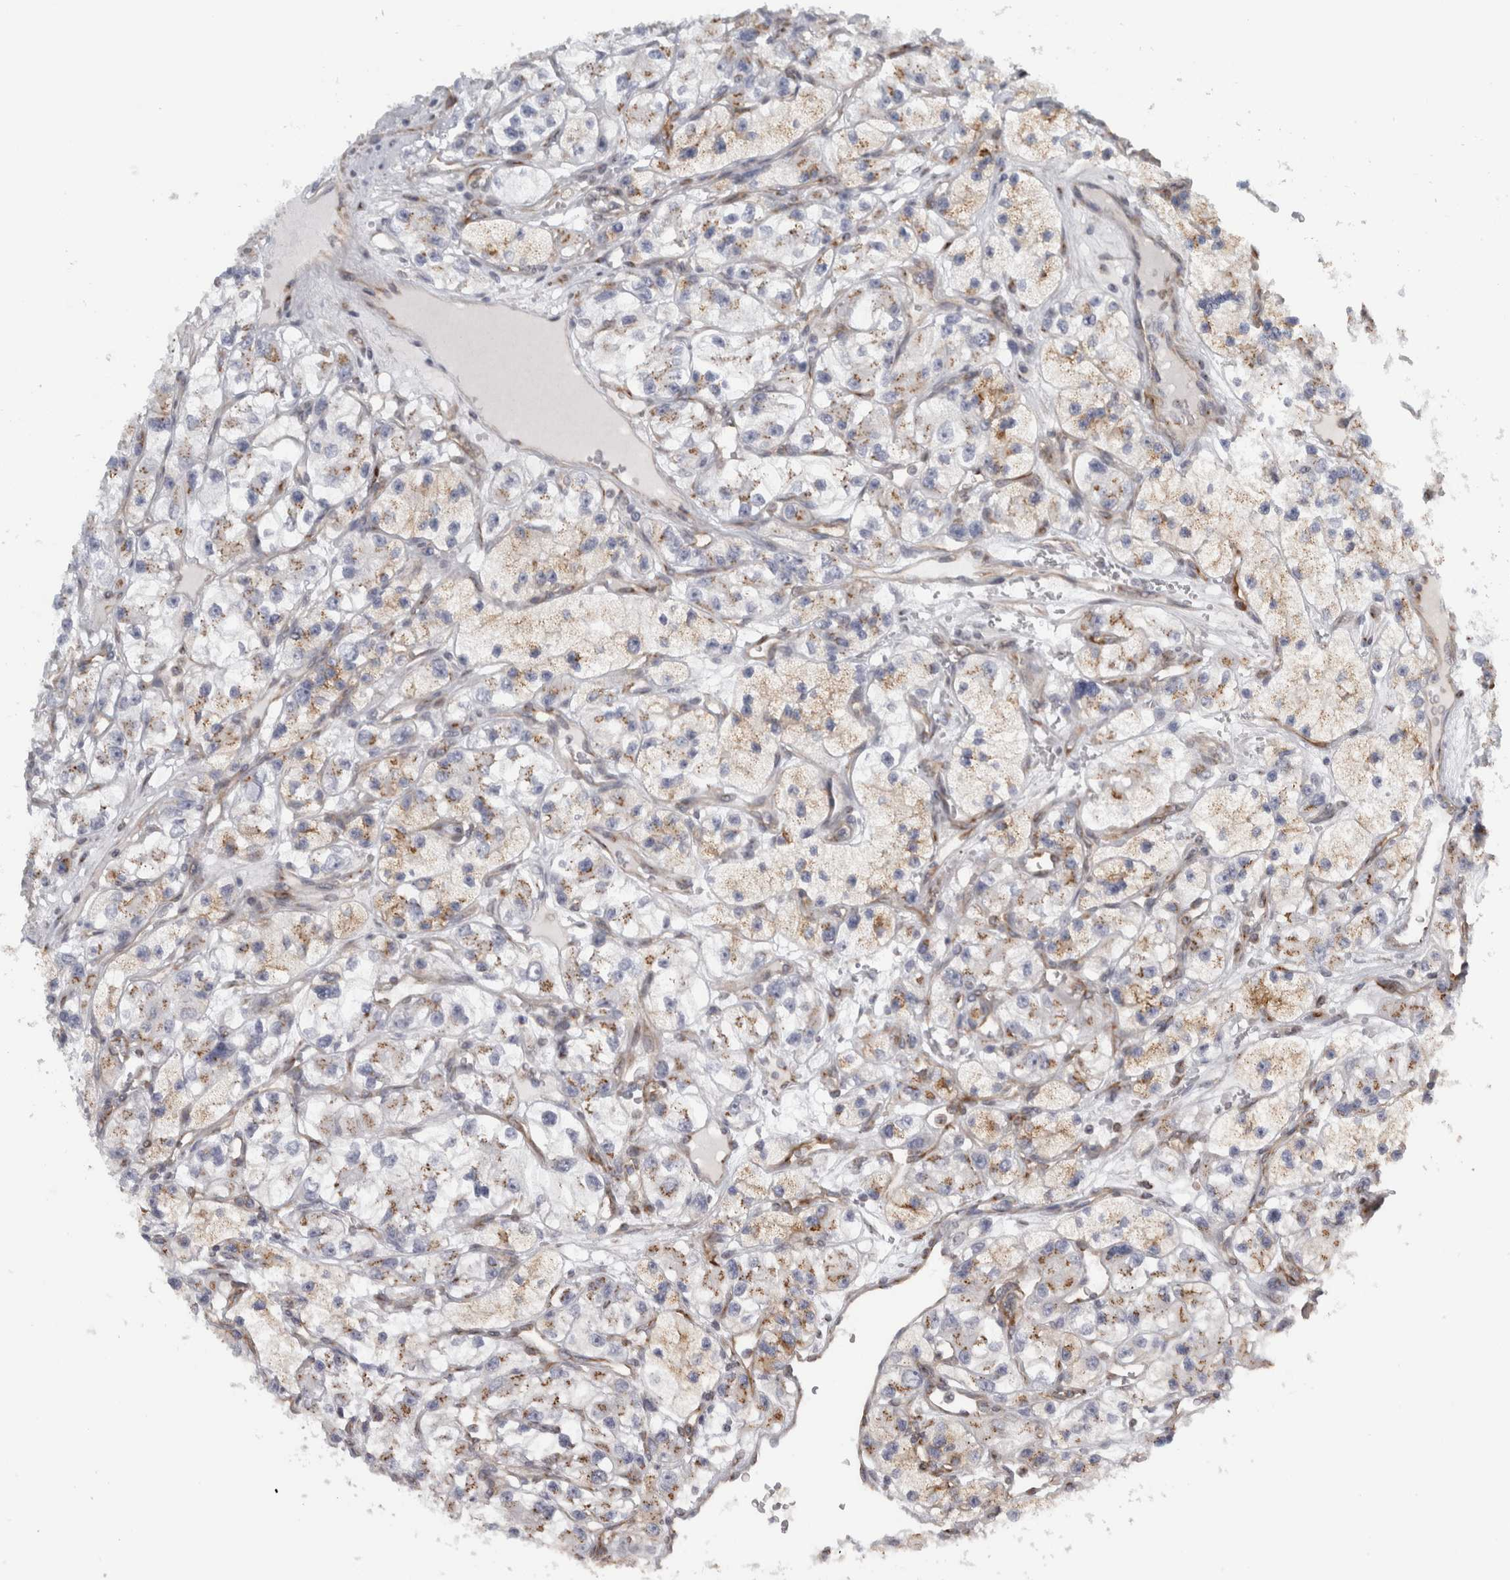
{"staining": {"intensity": "weak", "quantity": ">75%", "location": "cytoplasmic/membranous"}, "tissue": "renal cancer", "cell_type": "Tumor cells", "image_type": "cancer", "snomed": [{"axis": "morphology", "description": "Adenocarcinoma, NOS"}, {"axis": "topography", "description": "Kidney"}], "caption": "This is an image of IHC staining of renal cancer, which shows weak staining in the cytoplasmic/membranous of tumor cells.", "gene": "PEX6", "patient": {"sex": "female", "age": 57}}